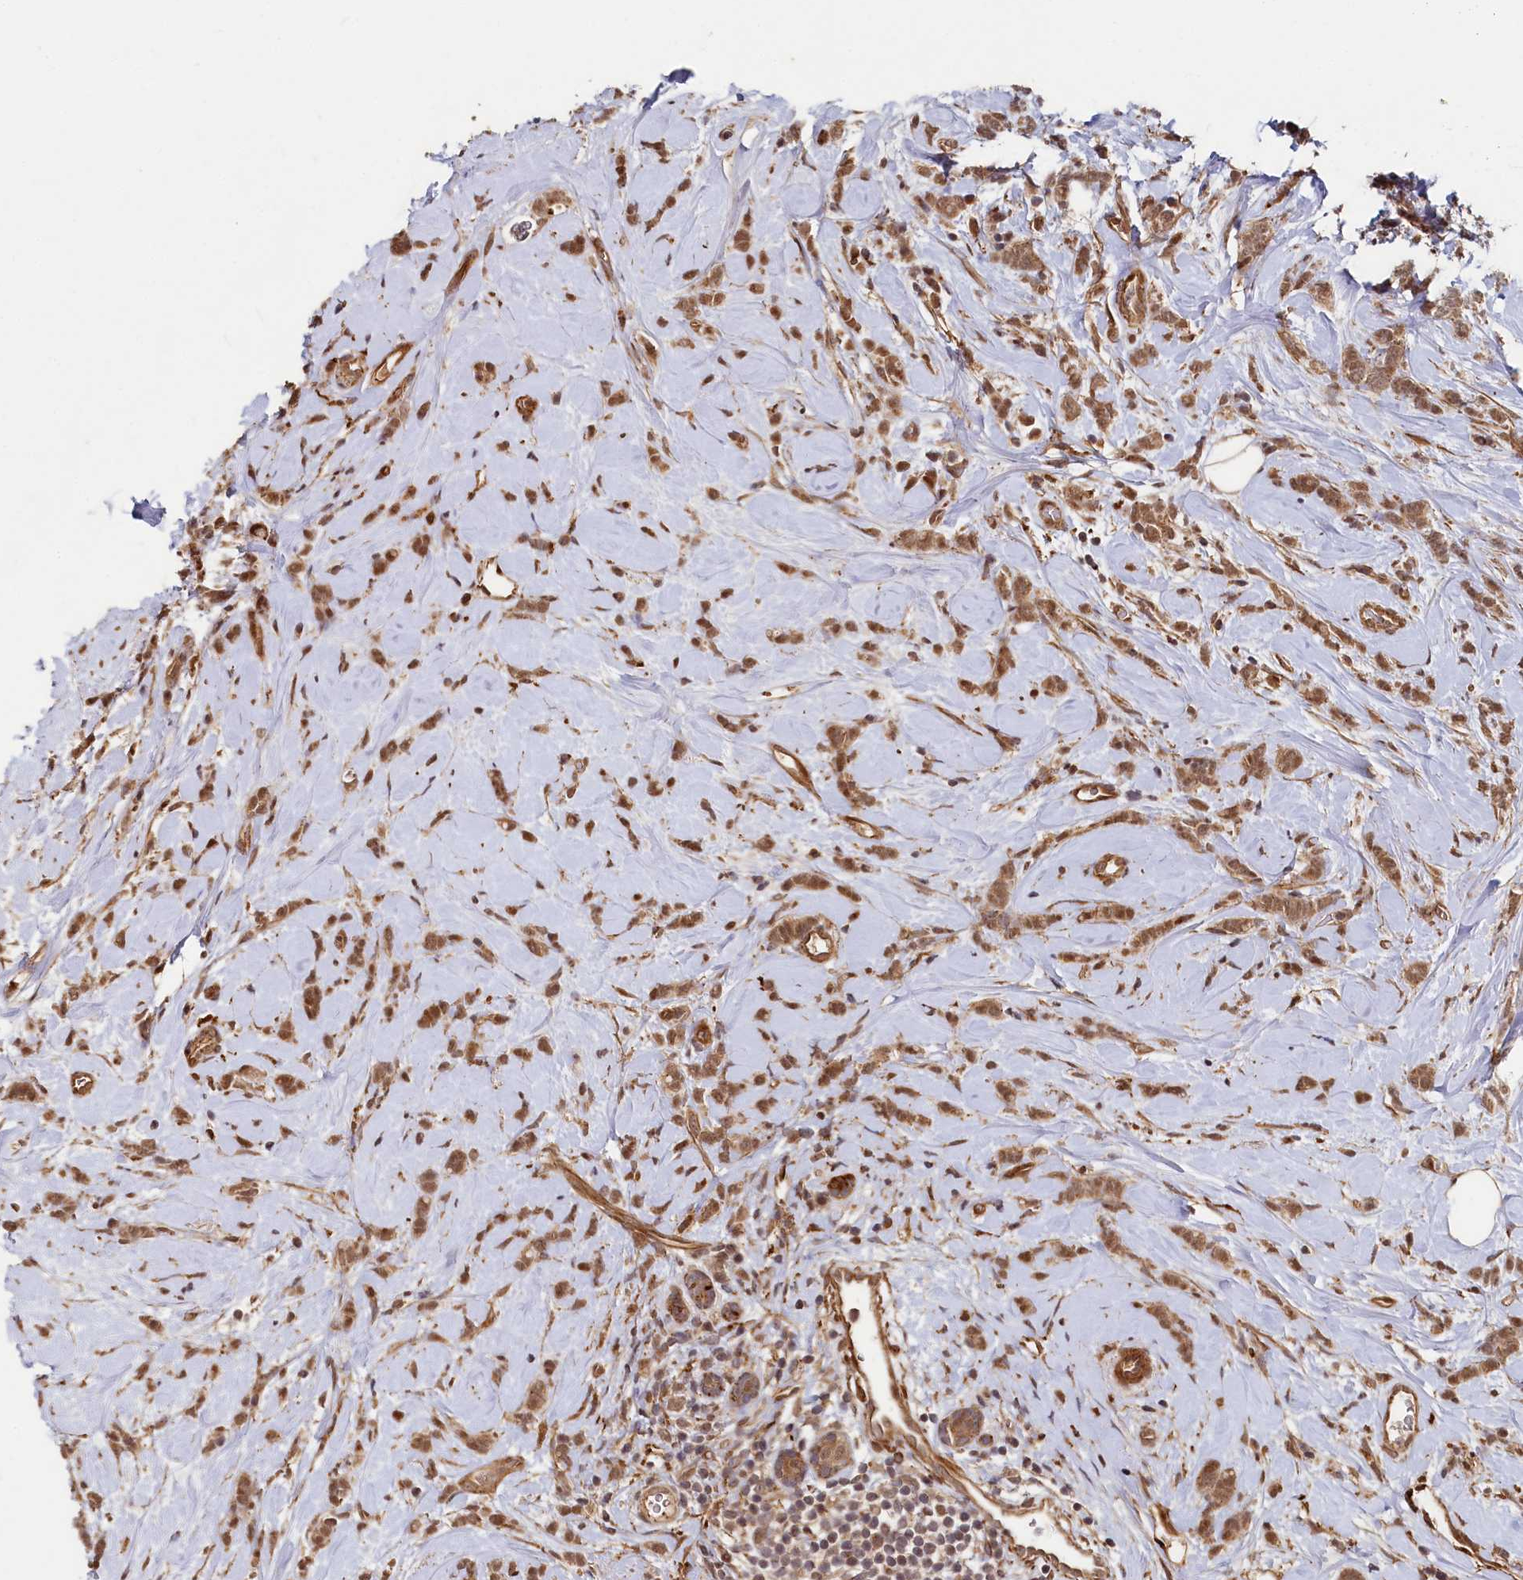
{"staining": {"intensity": "moderate", "quantity": ">75%", "location": "cytoplasmic/membranous,nuclear"}, "tissue": "breast cancer", "cell_type": "Tumor cells", "image_type": "cancer", "snomed": [{"axis": "morphology", "description": "Lobular carcinoma"}, {"axis": "topography", "description": "Breast"}], "caption": "This histopathology image shows immunohistochemistry staining of human breast cancer (lobular carcinoma), with medium moderate cytoplasmic/membranous and nuclear staining in about >75% of tumor cells.", "gene": "TRIM23", "patient": {"sex": "female", "age": 58}}